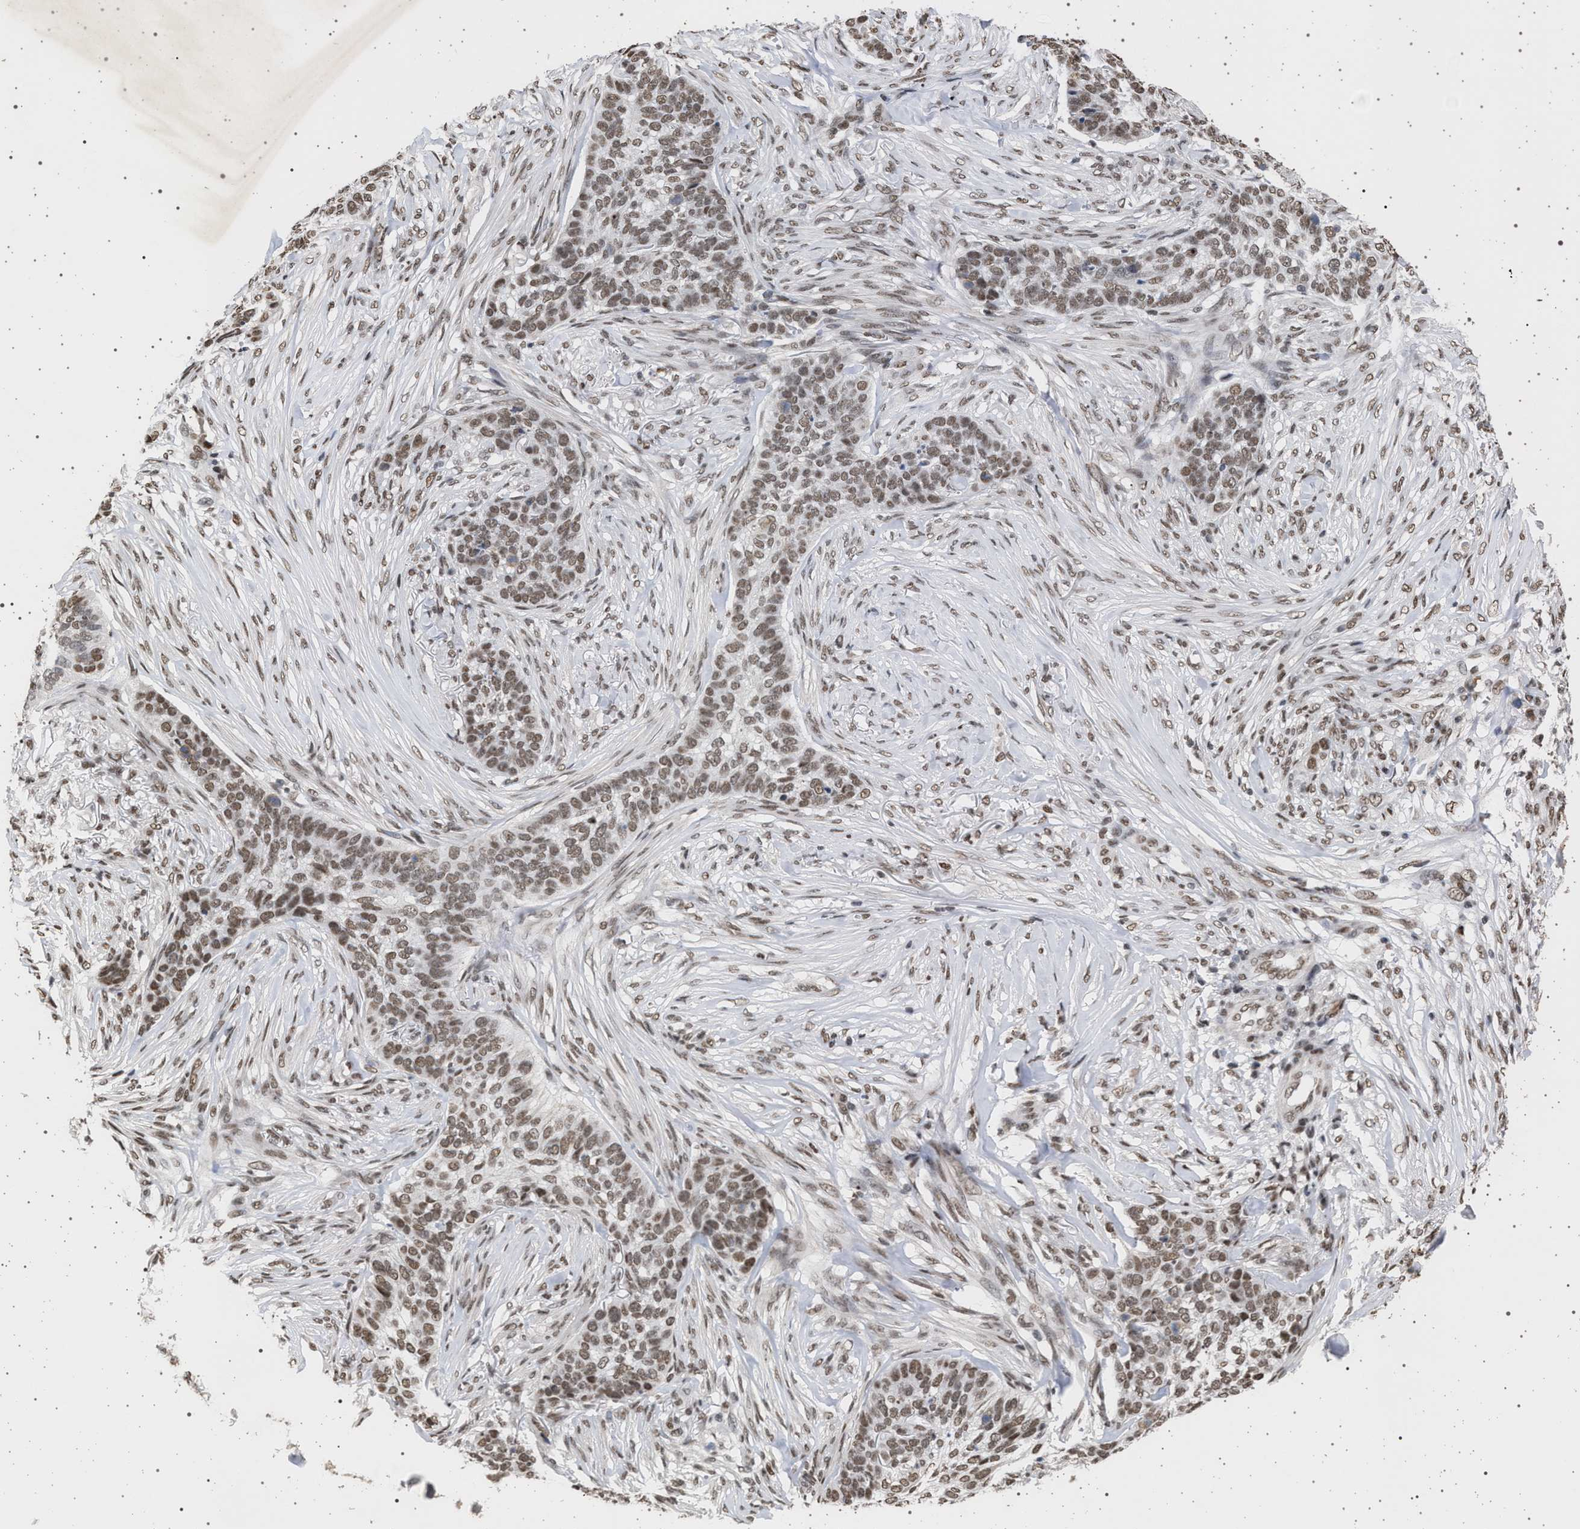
{"staining": {"intensity": "moderate", "quantity": "25%-75%", "location": "nuclear"}, "tissue": "skin cancer", "cell_type": "Tumor cells", "image_type": "cancer", "snomed": [{"axis": "morphology", "description": "Basal cell carcinoma"}, {"axis": "topography", "description": "Skin"}], "caption": "This is a histology image of IHC staining of skin basal cell carcinoma, which shows moderate expression in the nuclear of tumor cells.", "gene": "PHF12", "patient": {"sex": "male", "age": 85}}